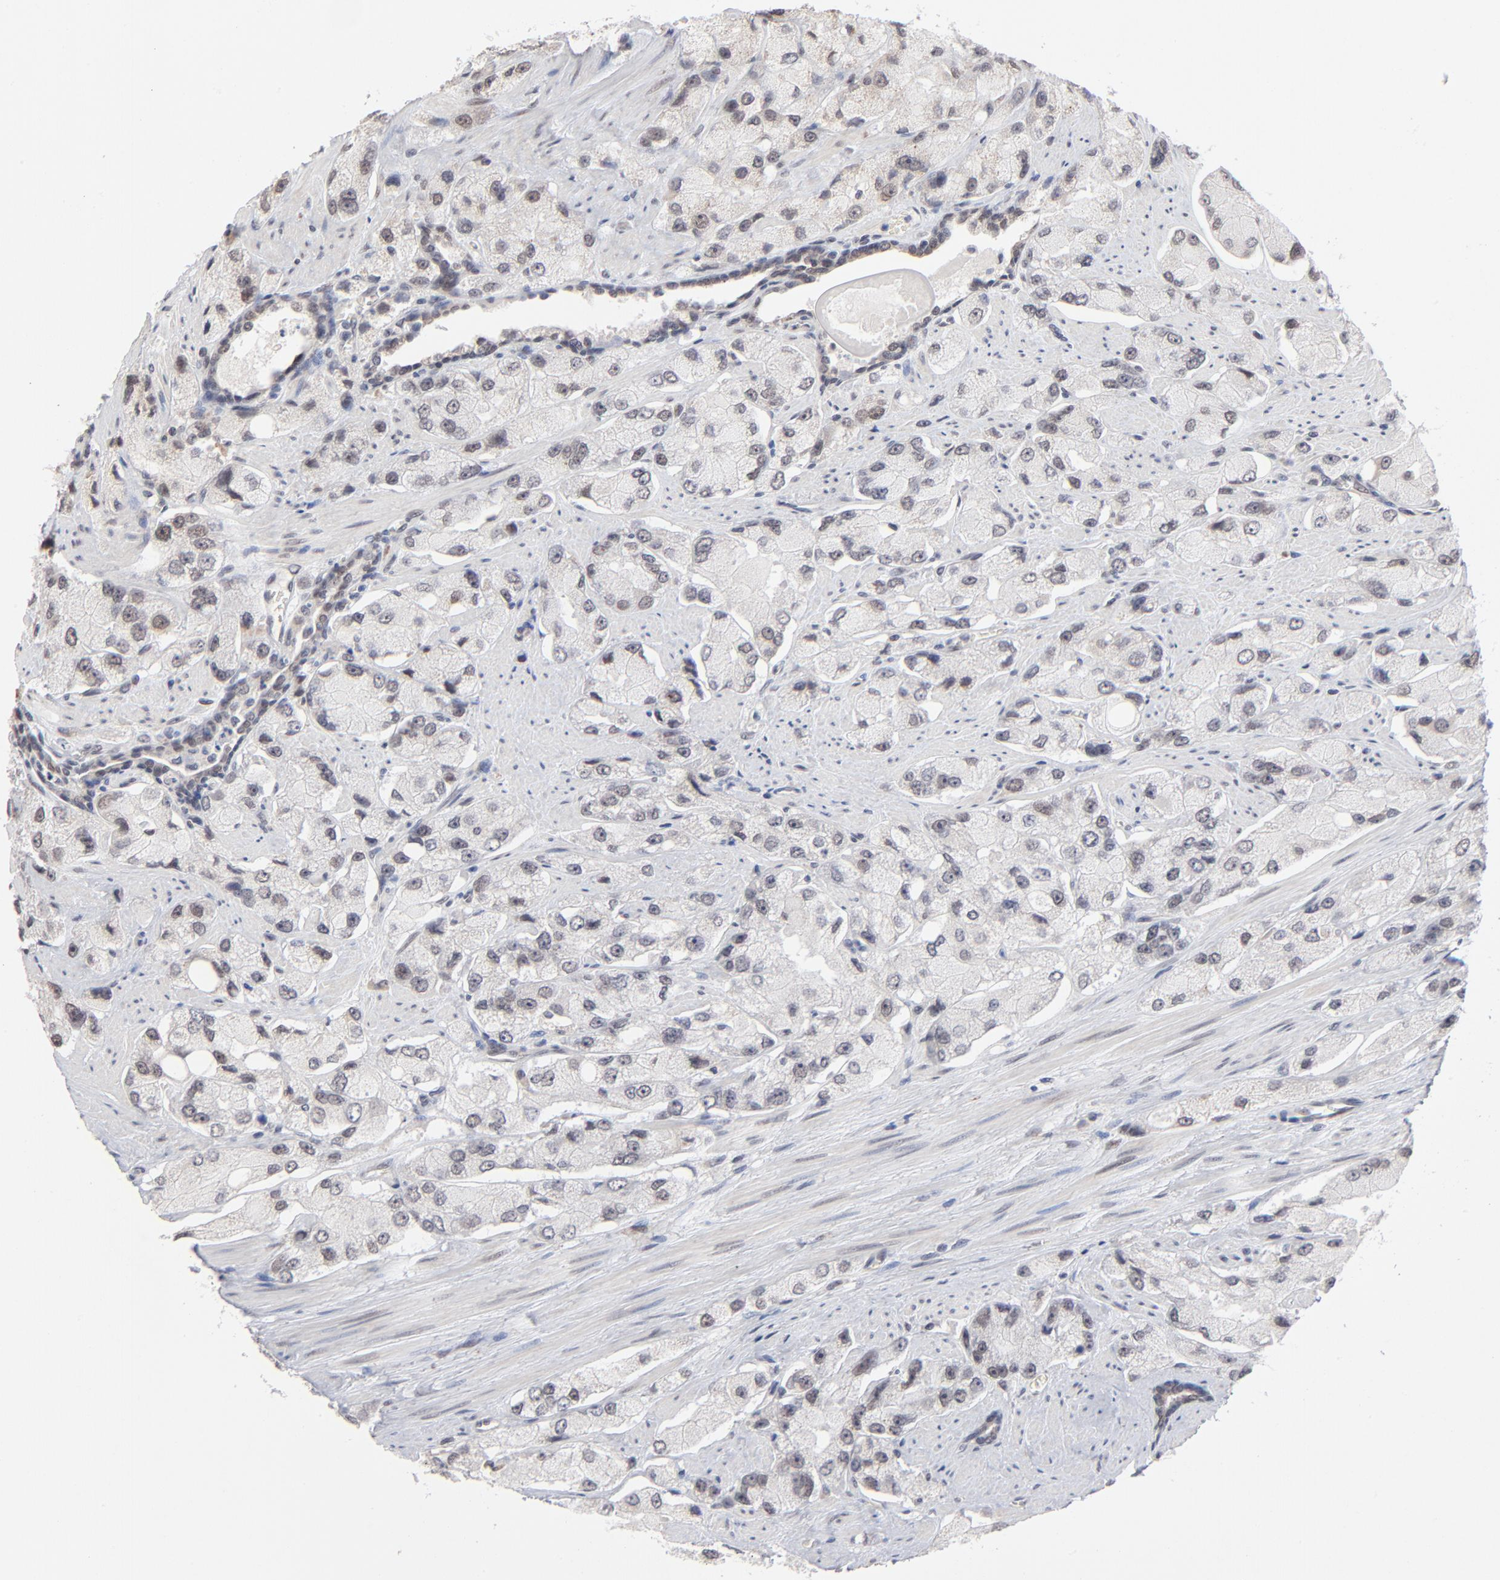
{"staining": {"intensity": "weak", "quantity": "<25%", "location": "nuclear"}, "tissue": "prostate cancer", "cell_type": "Tumor cells", "image_type": "cancer", "snomed": [{"axis": "morphology", "description": "Adenocarcinoma, High grade"}, {"axis": "topography", "description": "Prostate"}], "caption": "Human prostate cancer (adenocarcinoma (high-grade)) stained for a protein using immunohistochemistry (IHC) demonstrates no staining in tumor cells.", "gene": "MBIP", "patient": {"sex": "male", "age": 58}}